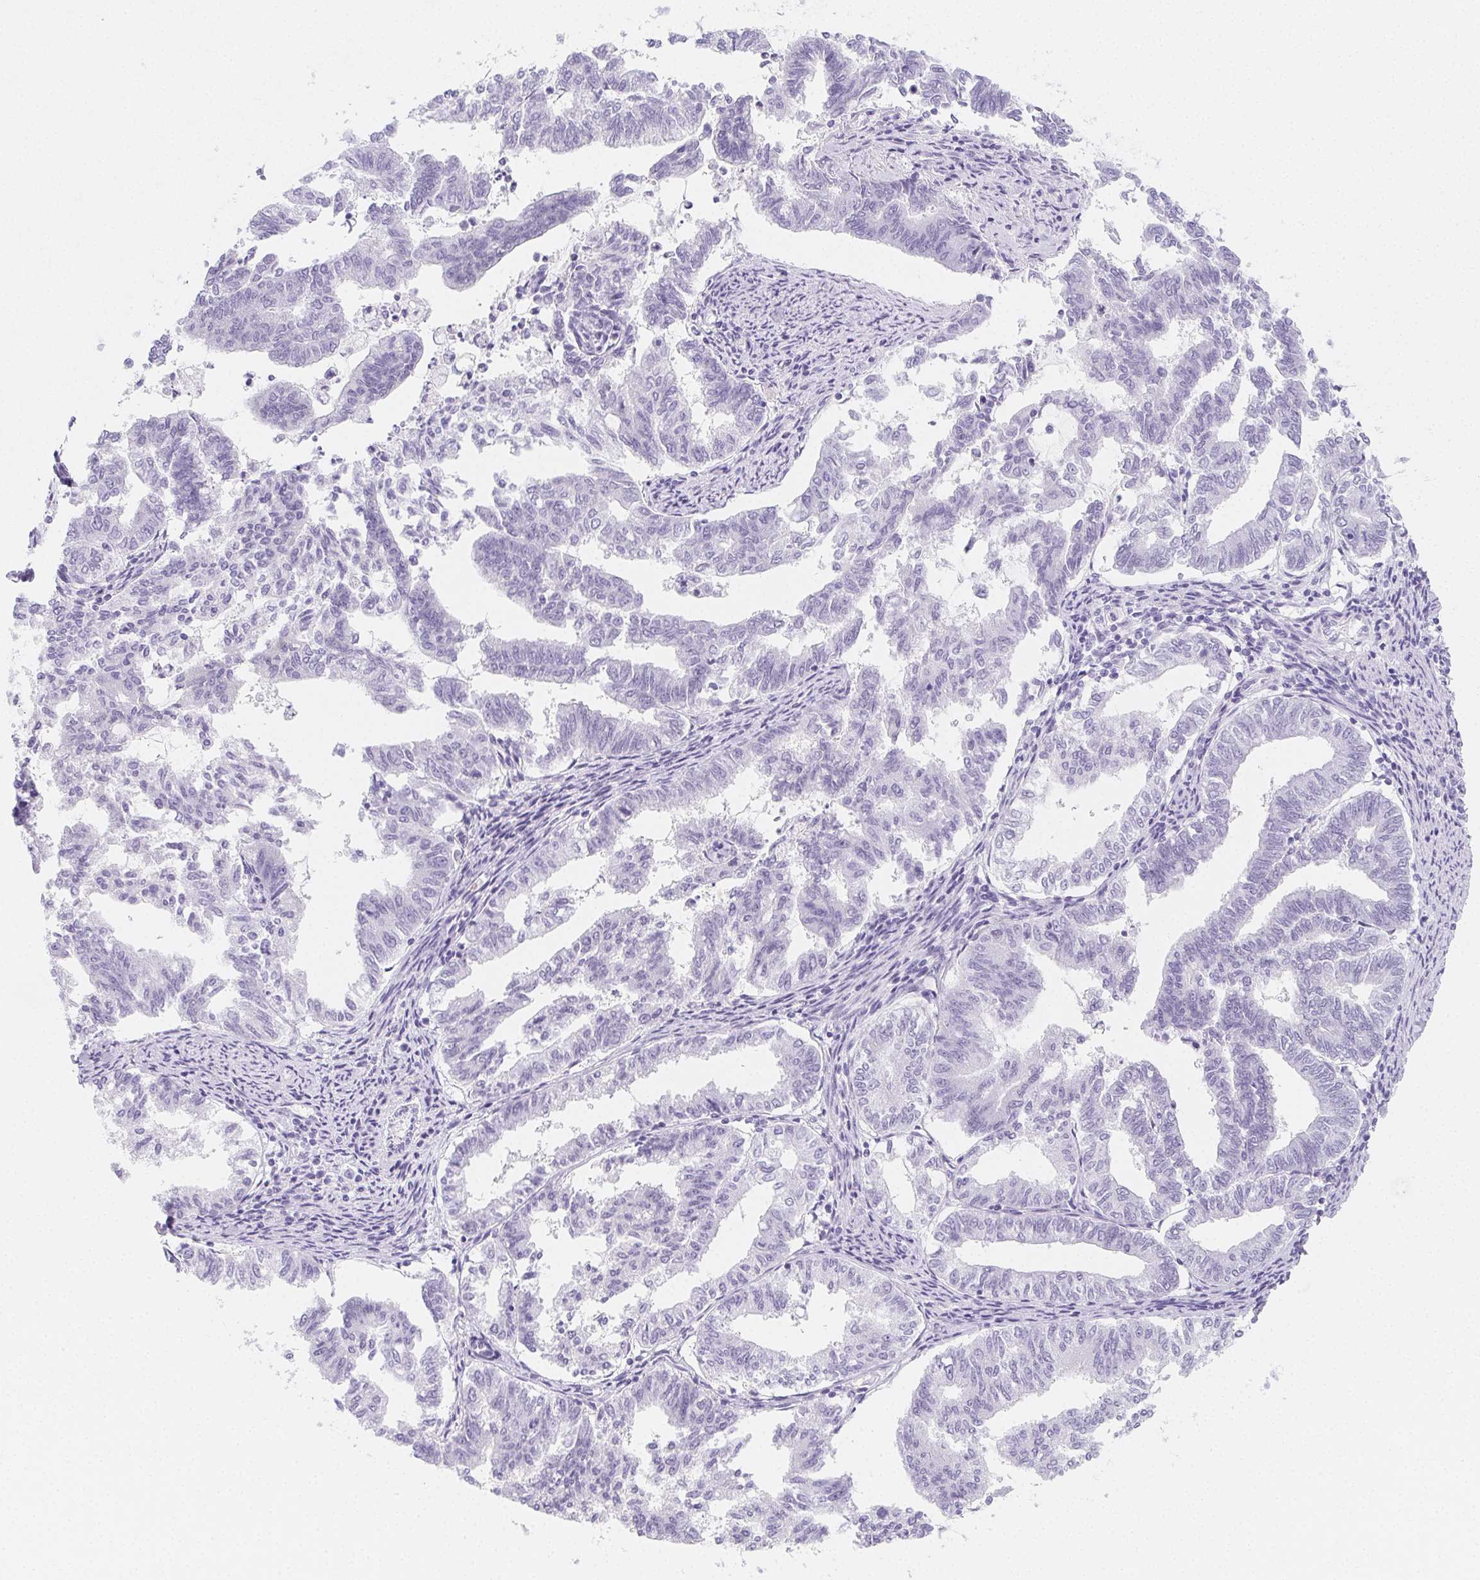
{"staining": {"intensity": "negative", "quantity": "none", "location": "none"}, "tissue": "endometrial cancer", "cell_type": "Tumor cells", "image_type": "cancer", "snomed": [{"axis": "morphology", "description": "Adenocarcinoma, NOS"}, {"axis": "topography", "description": "Endometrium"}], "caption": "High power microscopy micrograph of an immunohistochemistry (IHC) photomicrograph of endometrial cancer, revealing no significant expression in tumor cells. (IHC, brightfield microscopy, high magnification).", "gene": "ZBBX", "patient": {"sex": "female", "age": 79}}